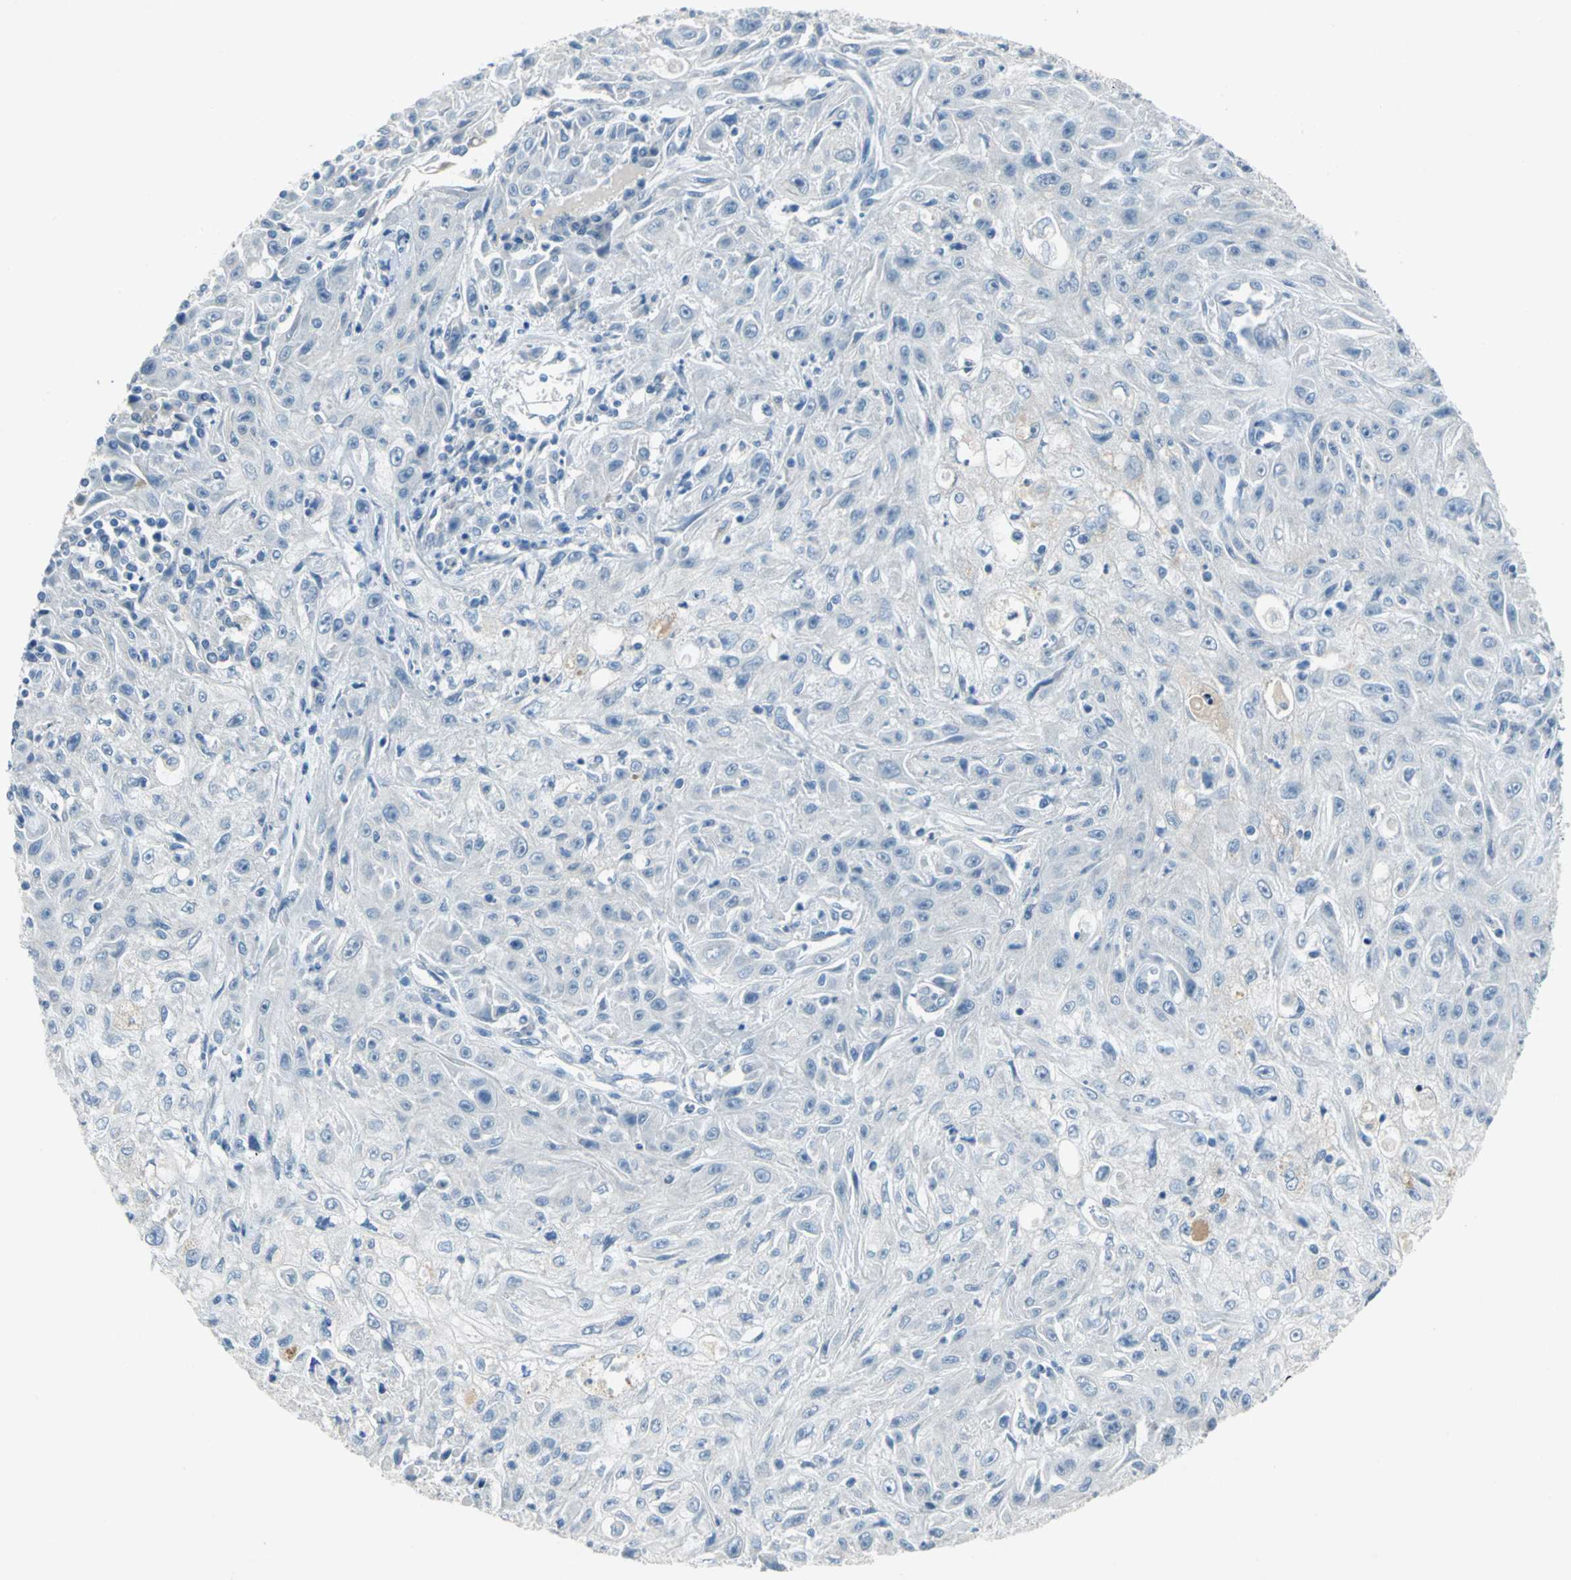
{"staining": {"intensity": "negative", "quantity": "none", "location": "none"}, "tissue": "skin cancer", "cell_type": "Tumor cells", "image_type": "cancer", "snomed": [{"axis": "morphology", "description": "Squamous cell carcinoma, NOS"}, {"axis": "topography", "description": "Skin"}], "caption": "This histopathology image is of squamous cell carcinoma (skin) stained with IHC to label a protein in brown with the nuclei are counter-stained blue. There is no positivity in tumor cells. (DAB immunohistochemistry (IHC) with hematoxylin counter stain).", "gene": "PTGDS", "patient": {"sex": "male", "age": 75}}